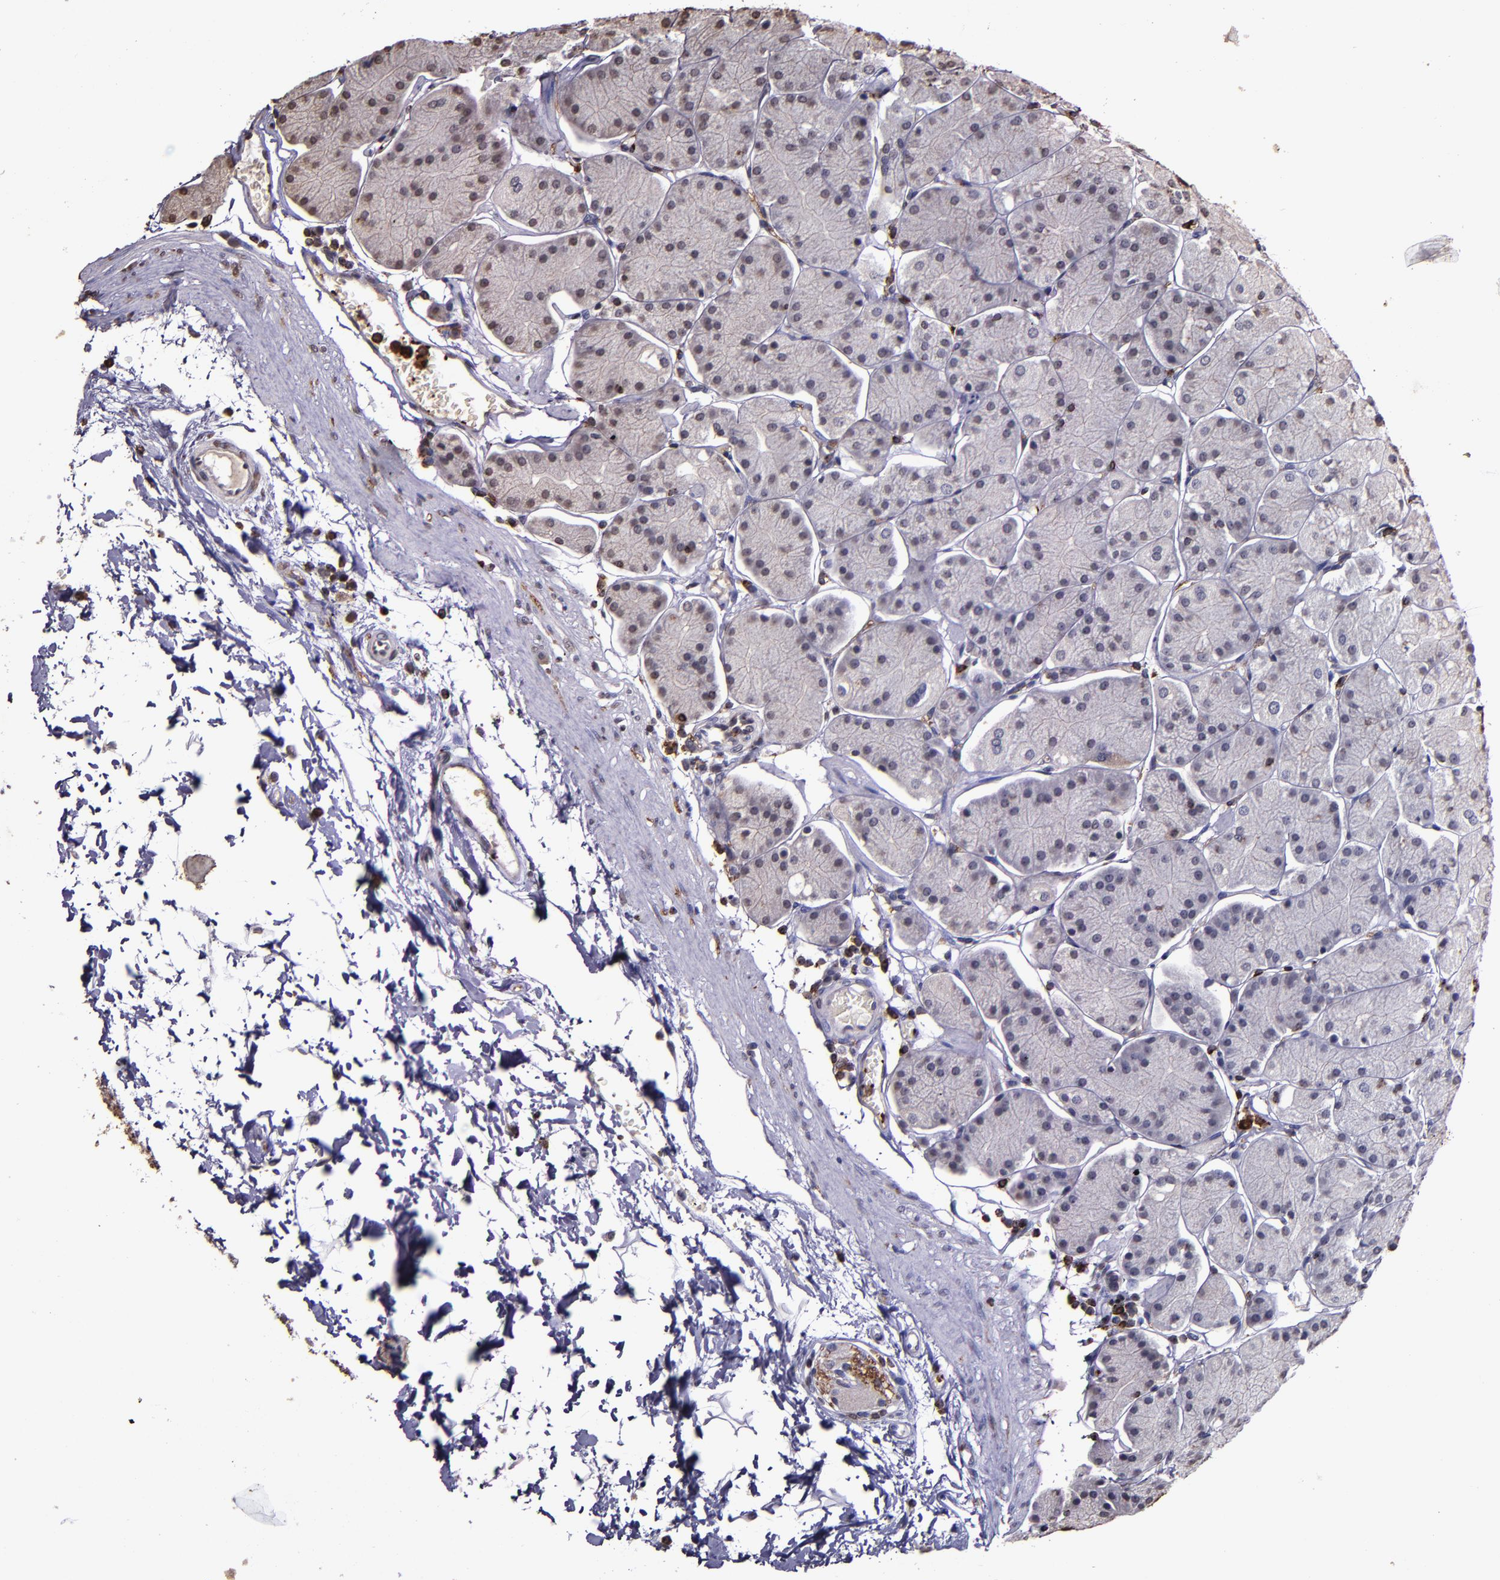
{"staining": {"intensity": "moderate", "quantity": "25%-75%", "location": "cytoplasmic/membranous"}, "tissue": "stomach", "cell_type": "Glandular cells", "image_type": "normal", "snomed": [{"axis": "morphology", "description": "Normal tissue, NOS"}, {"axis": "topography", "description": "Stomach, upper"}, {"axis": "topography", "description": "Stomach"}], "caption": "Human stomach stained with a brown dye shows moderate cytoplasmic/membranous positive expression in approximately 25%-75% of glandular cells.", "gene": "SLC2A3", "patient": {"sex": "male", "age": 76}}